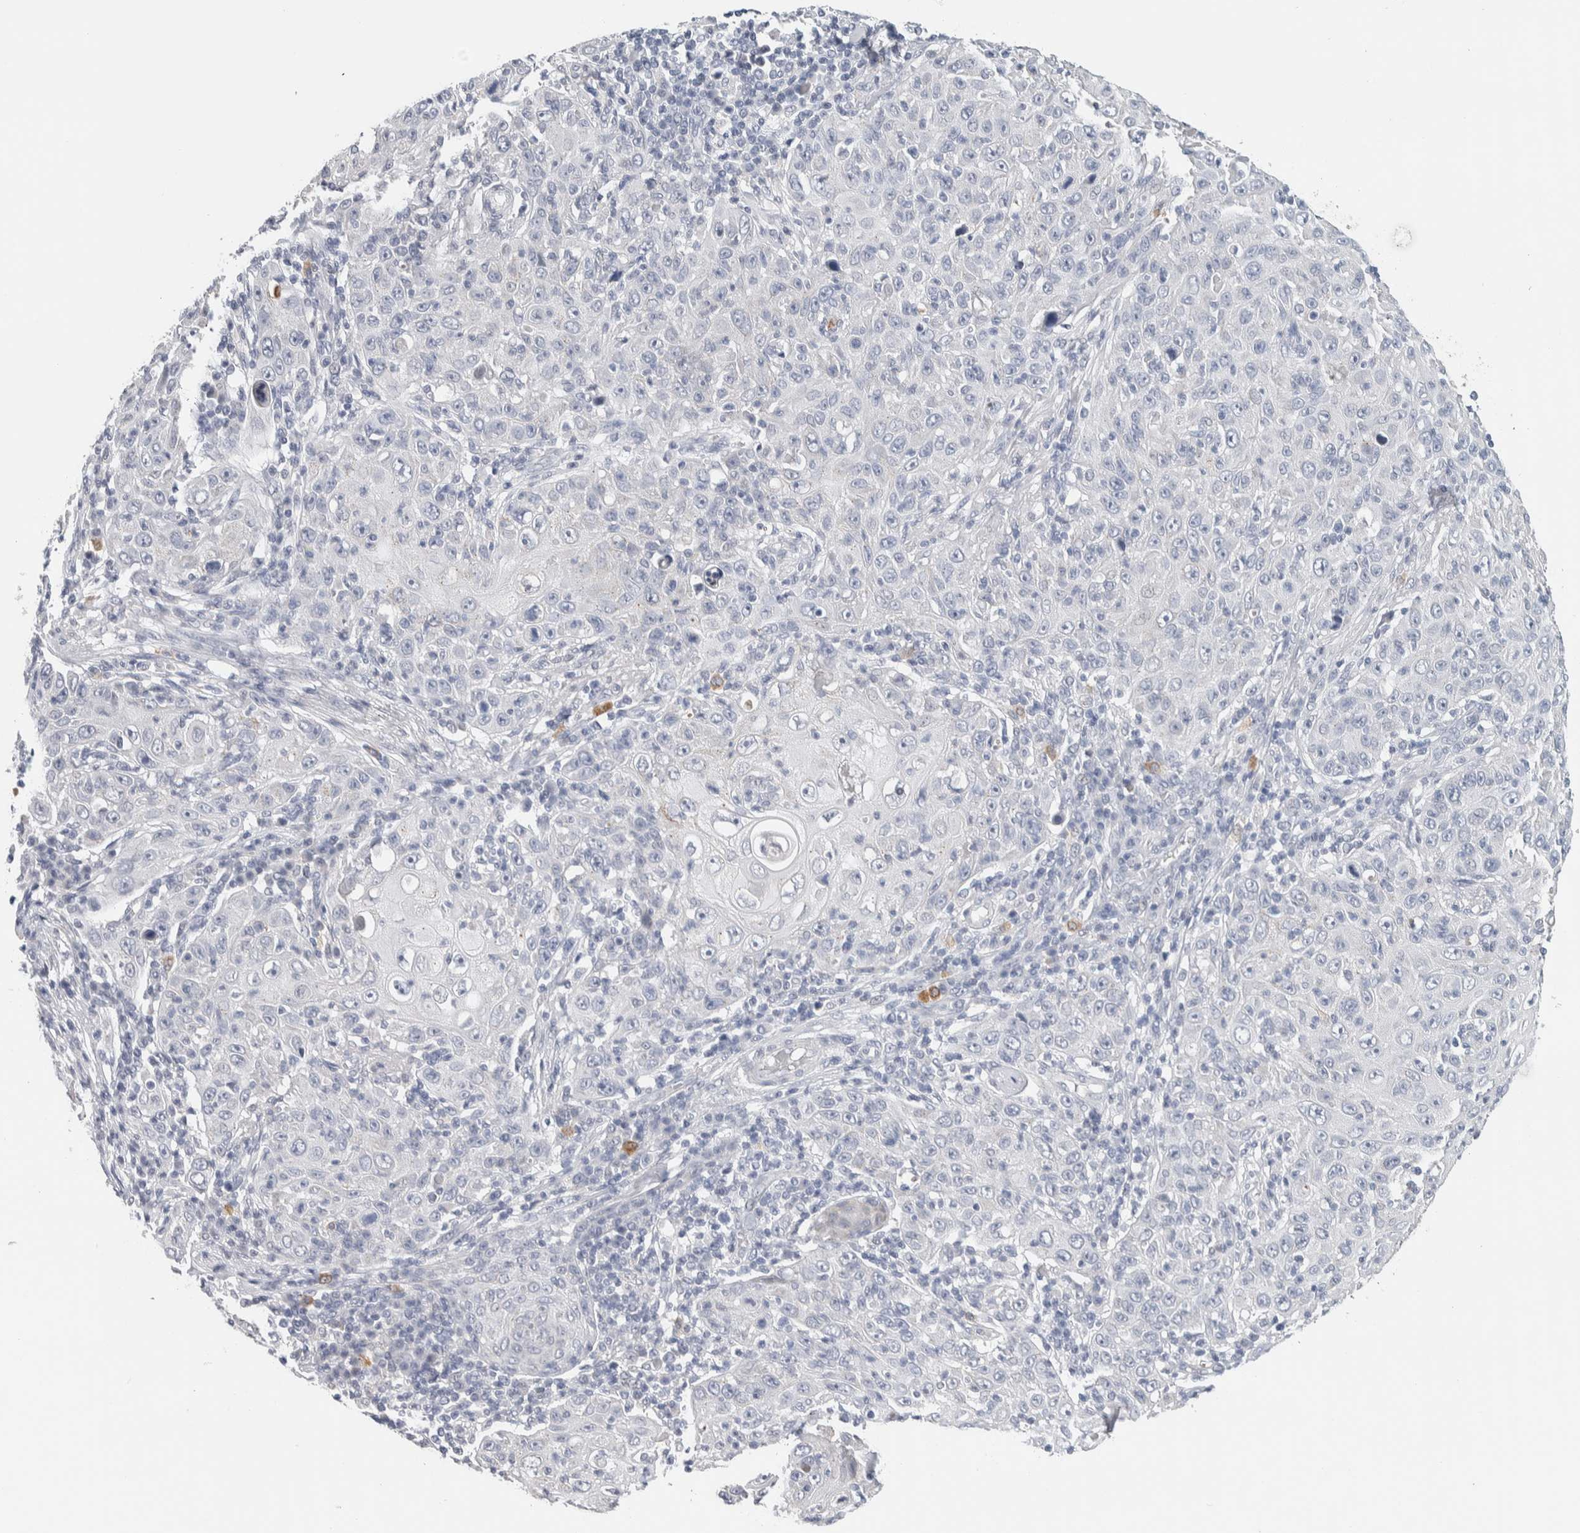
{"staining": {"intensity": "negative", "quantity": "none", "location": "none"}, "tissue": "skin cancer", "cell_type": "Tumor cells", "image_type": "cancer", "snomed": [{"axis": "morphology", "description": "Squamous cell carcinoma, NOS"}, {"axis": "topography", "description": "Skin"}], "caption": "High power microscopy micrograph of an immunohistochemistry (IHC) micrograph of squamous cell carcinoma (skin), revealing no significant staining in tumor cells. (Stains: DAB (3,3'-diaminobenzidine) IHC with hematoxylin counter stain, Microscopy: brightfield microscopy at high magnification).", "gene": "SCN2A", "patient": {"sex": "female", "age": 88}}